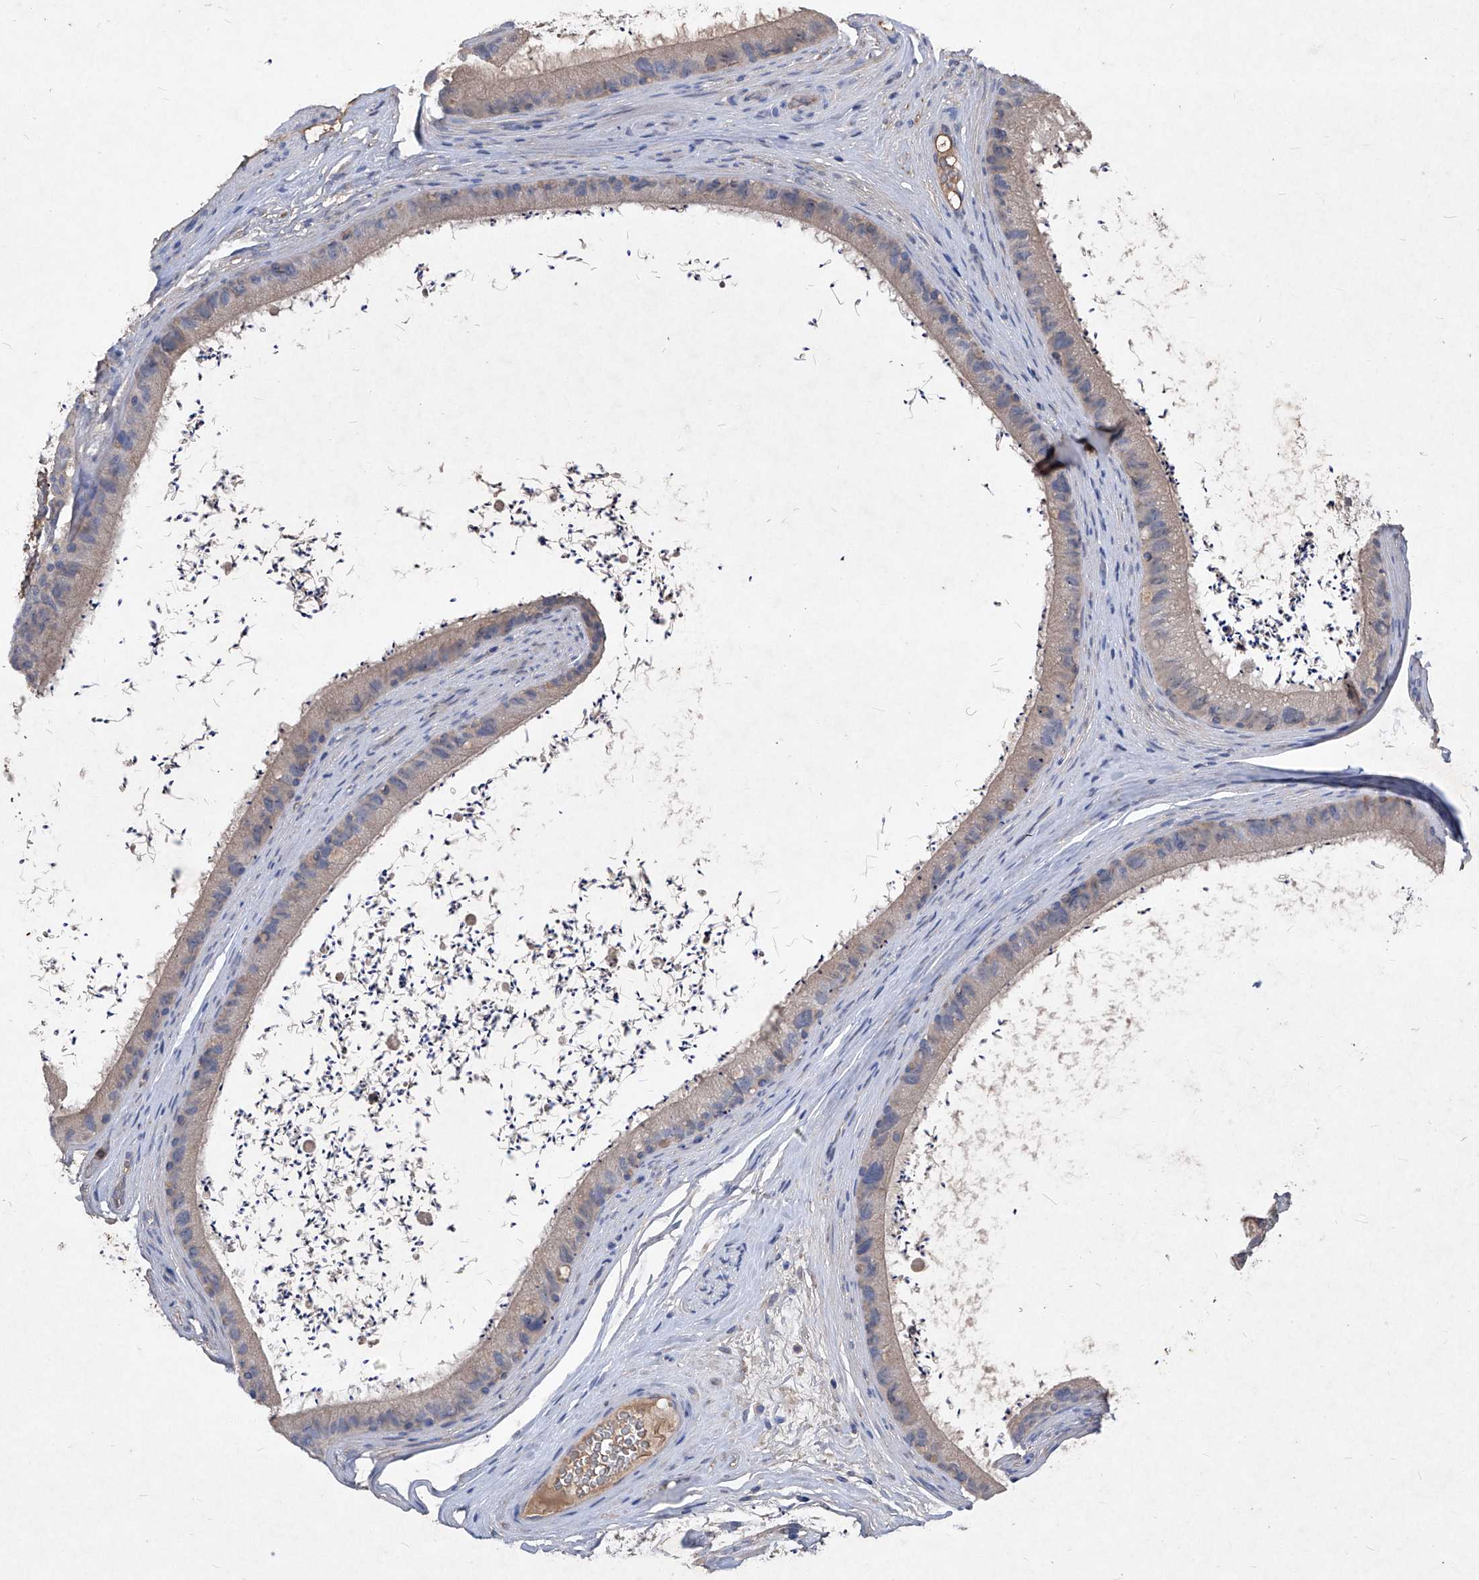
{"staining": {"intensity": "negative", "quantity": "none", "location": "none"}, "tissue": "epididymis", "cell_type": "Glandular cells", "image_type": "normal", "snomed": [{"axis": "morphology", "description": "Normal tissue, NOS"}, {"axis": "topography", "description": "Epididymis, spermatic cord, NOS"}], "caption": "This is a micrograph of immunohistochemistry staining of benign epididymis, which shows no positivity in glandular cells. (DAB IHC, high magnification).", "gene": "SYNGR1", "patient": {"sex": "male", "age": 50}}